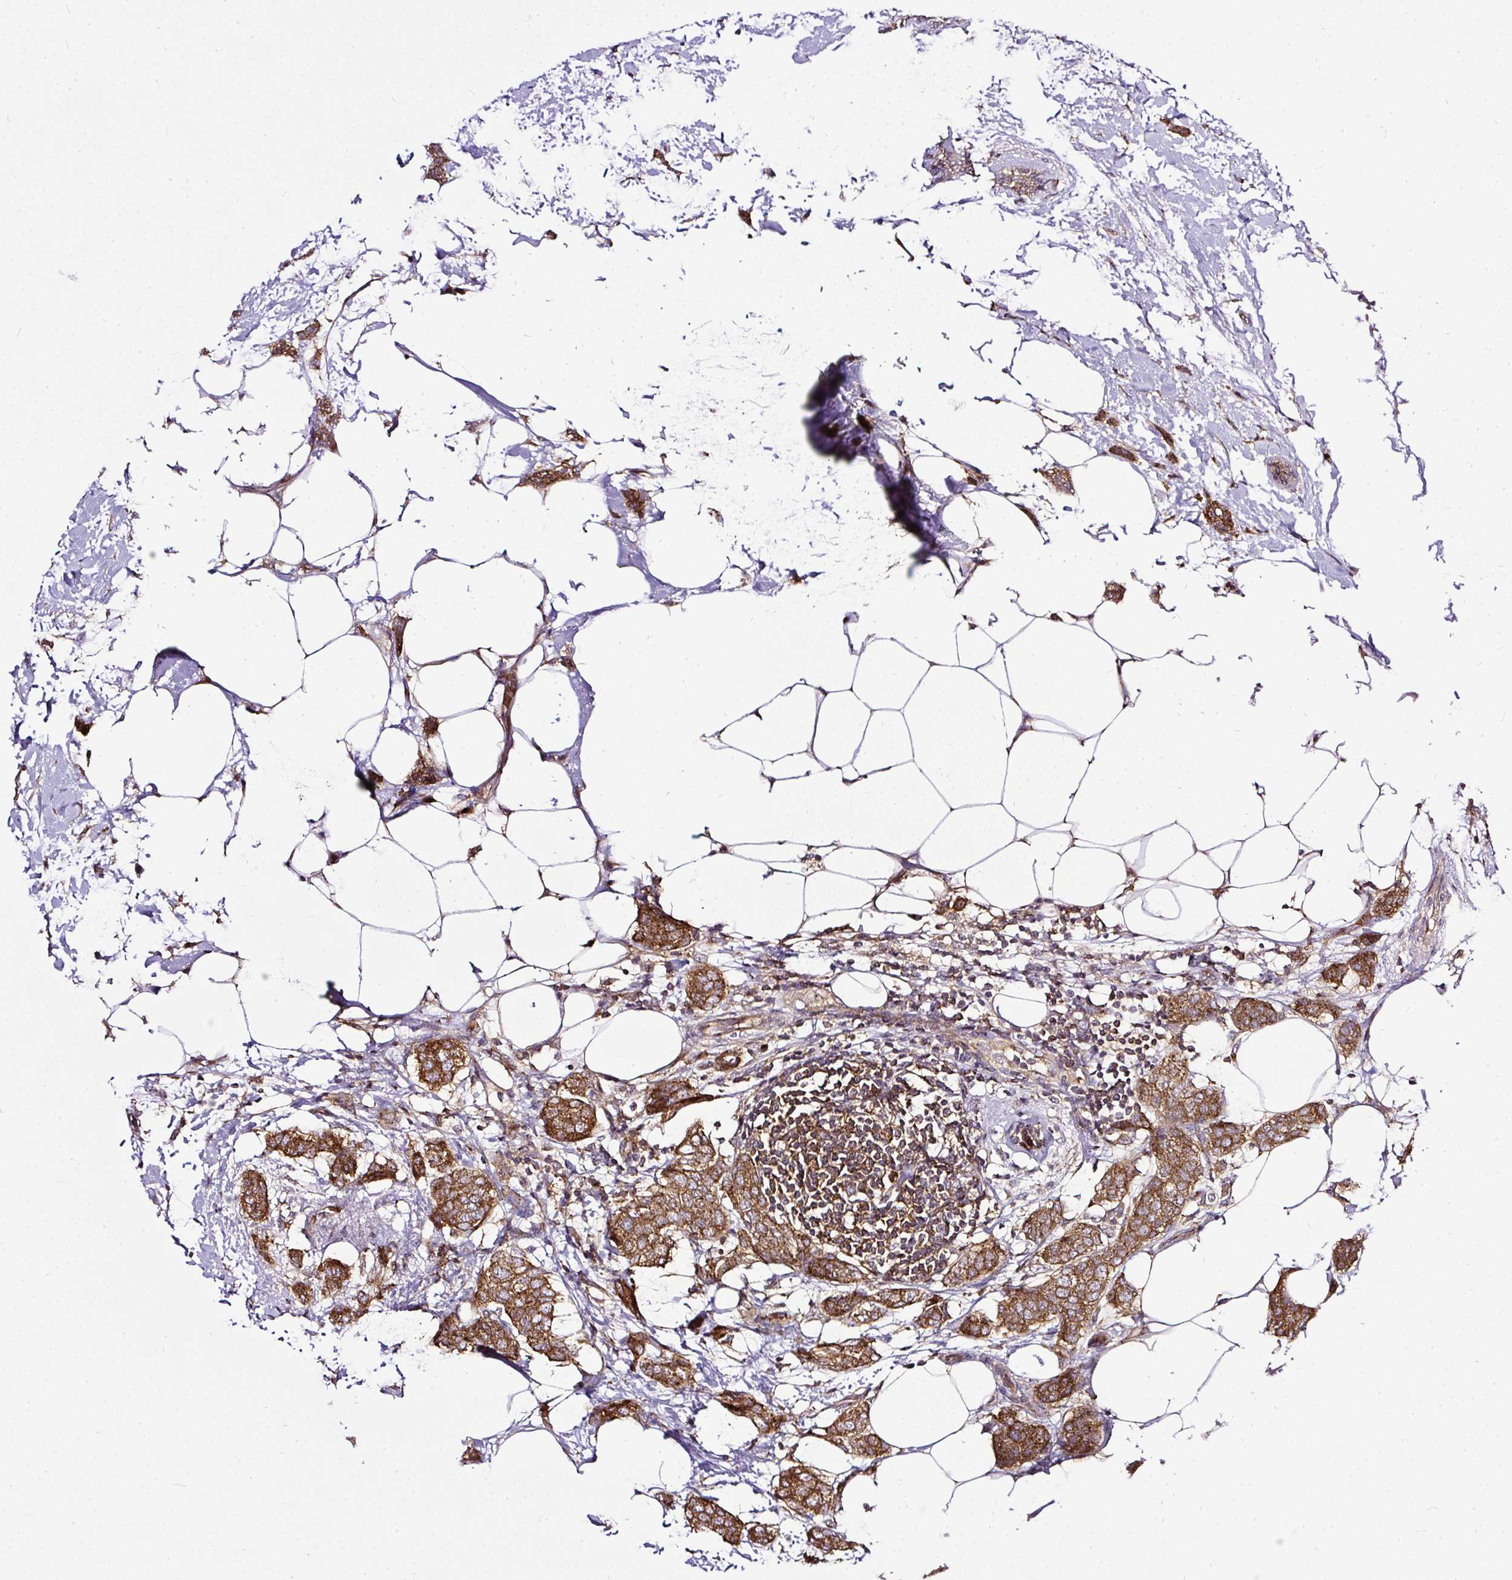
{"staining": {"intensity": "strong", "quantity": ">75%", "location": "cytoplasmic/membranous"}, "tissue": "breast cancer", "cell_type": "Tumor cells", "image_type": "cancer", "snomed": [{"axis": "morphology", "description": "Duct carcinoma"}, {"axis": "topography", "description": "Breast"}], "caption": "IHC photomicrograph of human breast cancer (intraductal carcinoma) stained for a protein (brown), which shows high levels of strong cytoplasmic/membranous staining in about >75% of tumor cells.", "gene": "SMC4", "patient": {"sex": "female", "age": 72}}